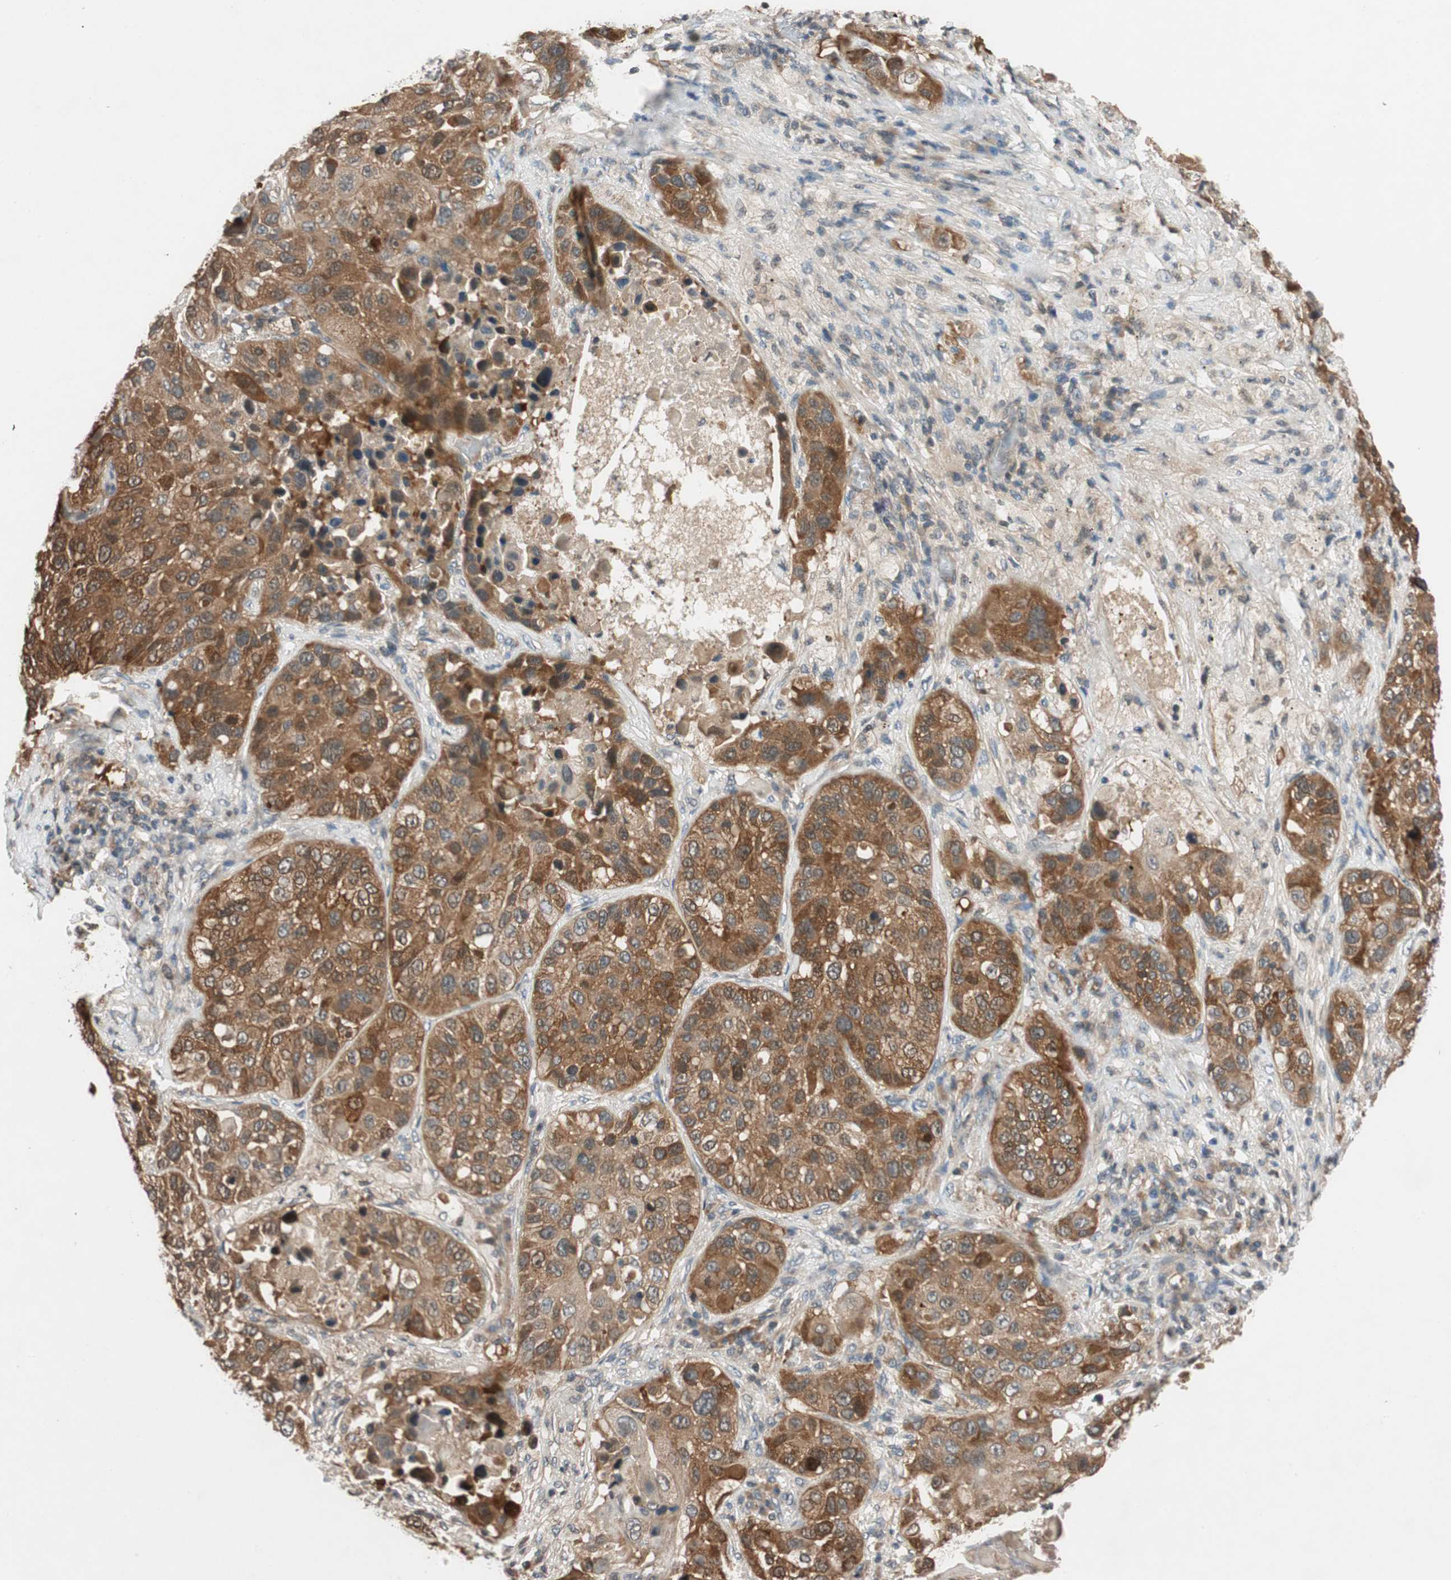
{"staining": {"intensity": "moderate", "quantity": ">75%", "location": "cytoplasmic/membranous"}, "tissue": "lung cancer", "cell_type": "Tumor cells", "image_type": "cancer", "snomed": [{"axis": "morphology", "description": "Squamous cell carcinoma, NOS"}, {"axis": "topography", "description": "Lung"}], "caption": "High-magnification brightfield microscopy of lung squamous cell carcinoma stained with DAB (brown) and counterstained with hematoxylin (blue). tumor cells exhibit moderate cytoplasmic/membranous staining is present in about>75% of cells.", "gene": "GCLM", "patient": {"sex": "male", "age": 57}}